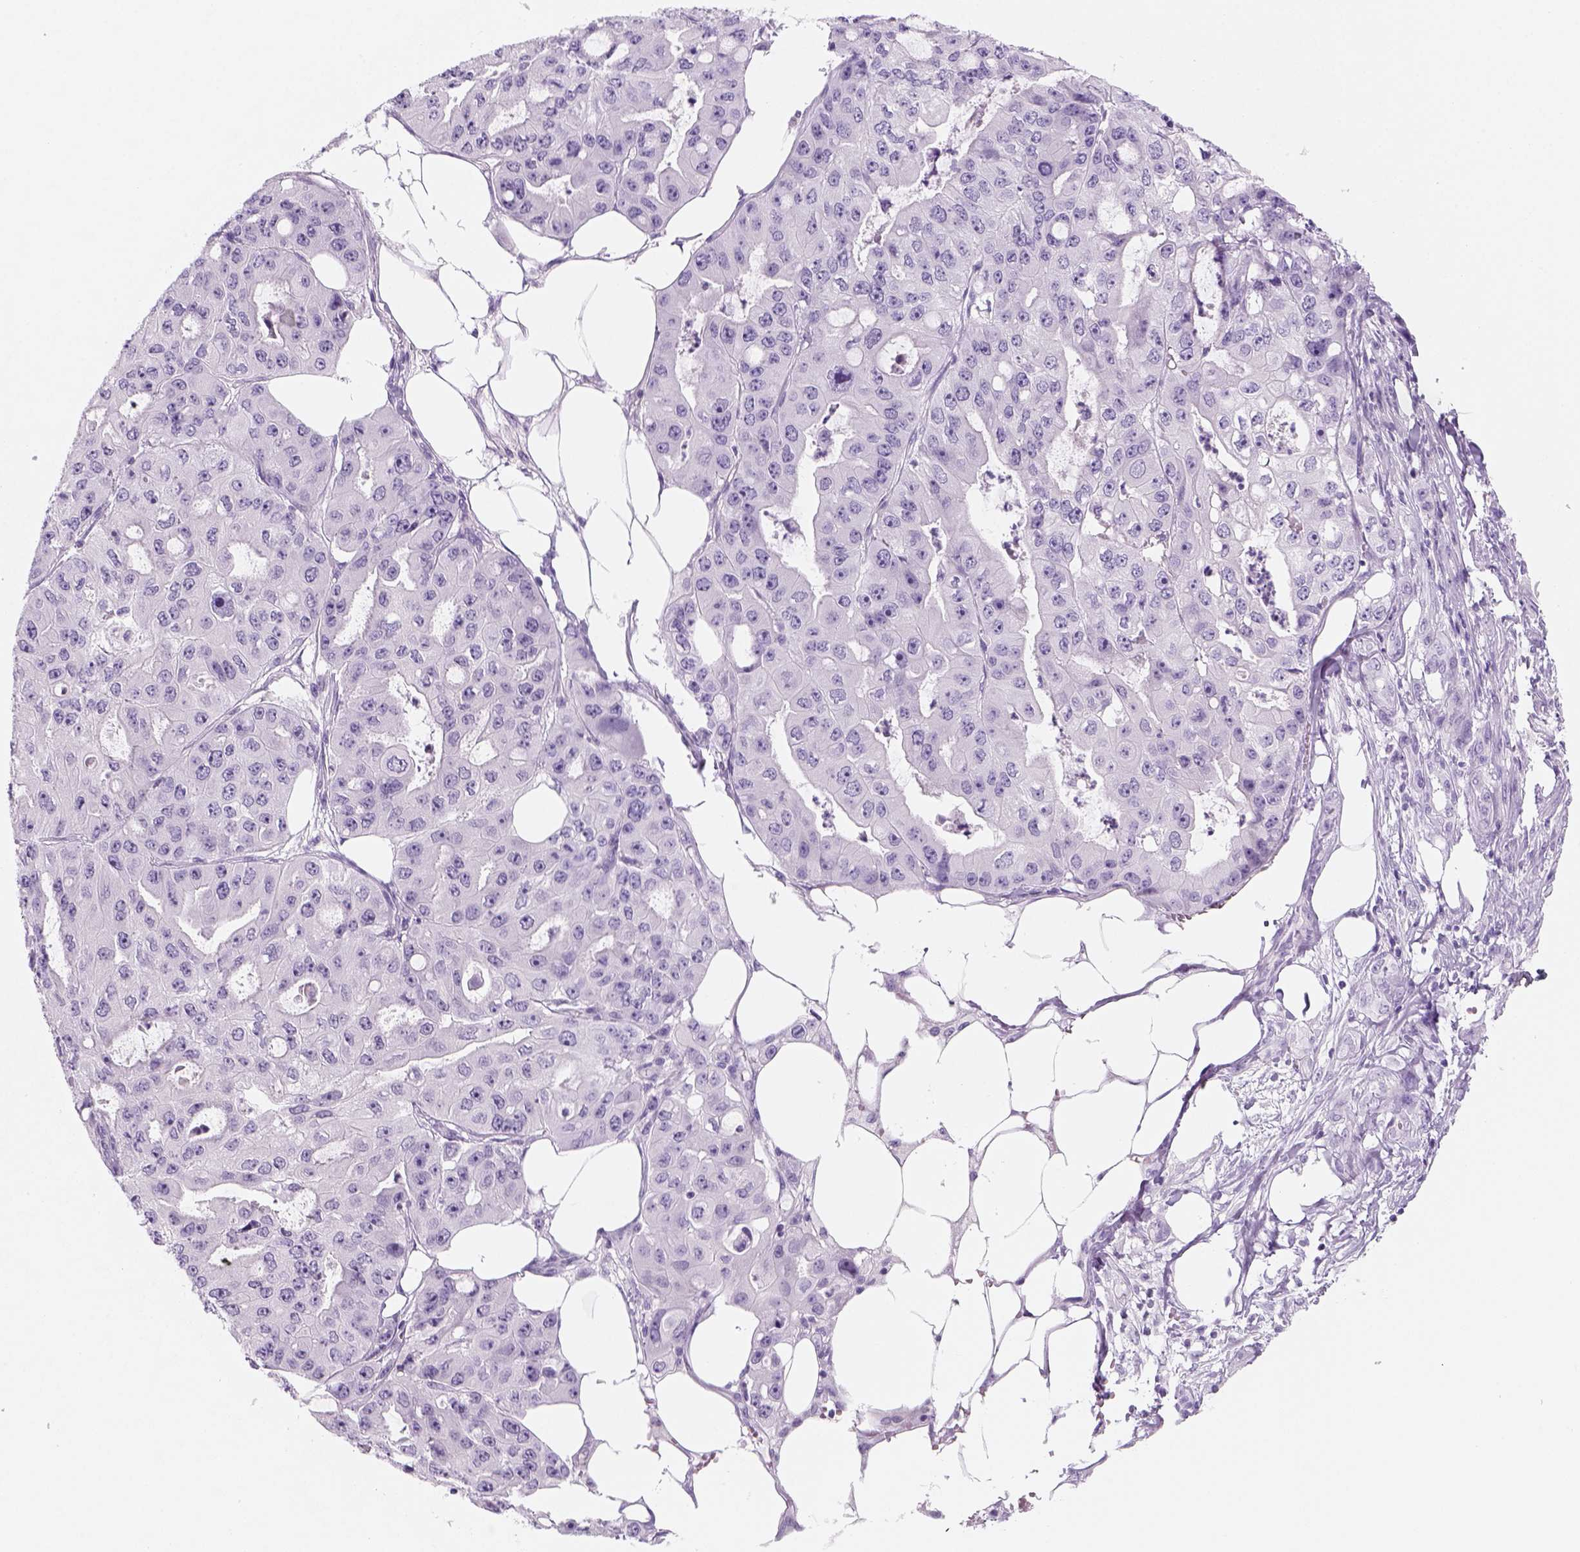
{"staining": {"intensity": "negative", "quantity": "none", "location": "none"}, "tissue": "ovarian cancer", "cell_type": "Tumor cells", "image_type": "cancer", "snomed": [{"axis": "morphology", "description": "Cystadenocarcinoma, serous, NOS"}, {"axis": "topography", "description": "Ovary"}], "caption": "Immunohistochemistry (IHC) of ovarian cancer (serous cystadenocarcinoma) reveals no staining in tumor cells.", "gene": "KRTAP11-1", "patient": {"sex": "female", "age": 56}}